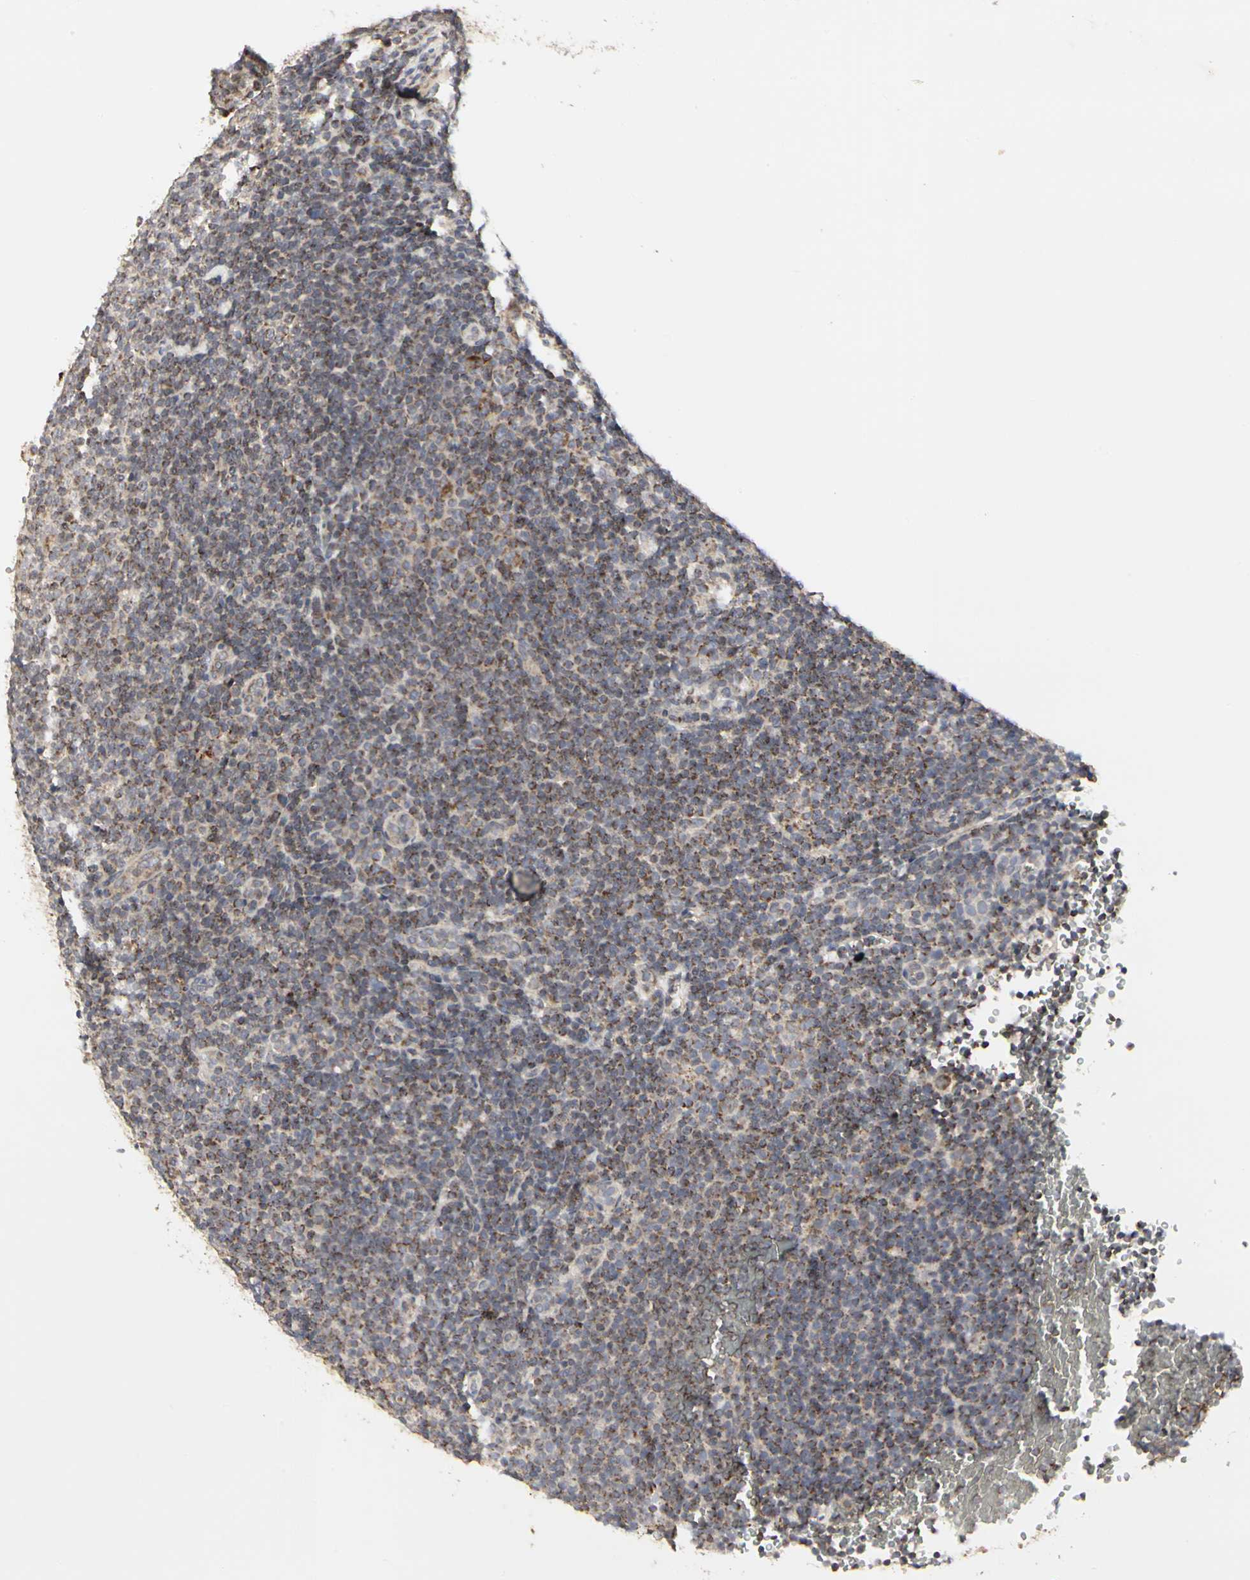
{"staining": {"intensity": "moderate", "quantity": "25%-75%", "location": "cytoplasmic/membranous"}, "tissue": "lymphoma", "cell_type": "Tumor cells", "image_type": "cancer", "snomed": [{"axis": "morphology", "description": "Hodgkin's disease, NOS"}, {"axis": "topography", "description": "Lymph node"}], "caption": "The immunohistochemical stain labels moderate cytoplasmic/membranous expression in tumor cells of lymphoma tissue.", "gene": "TSKU", "patient": {"sex": "female", "age": 57}}